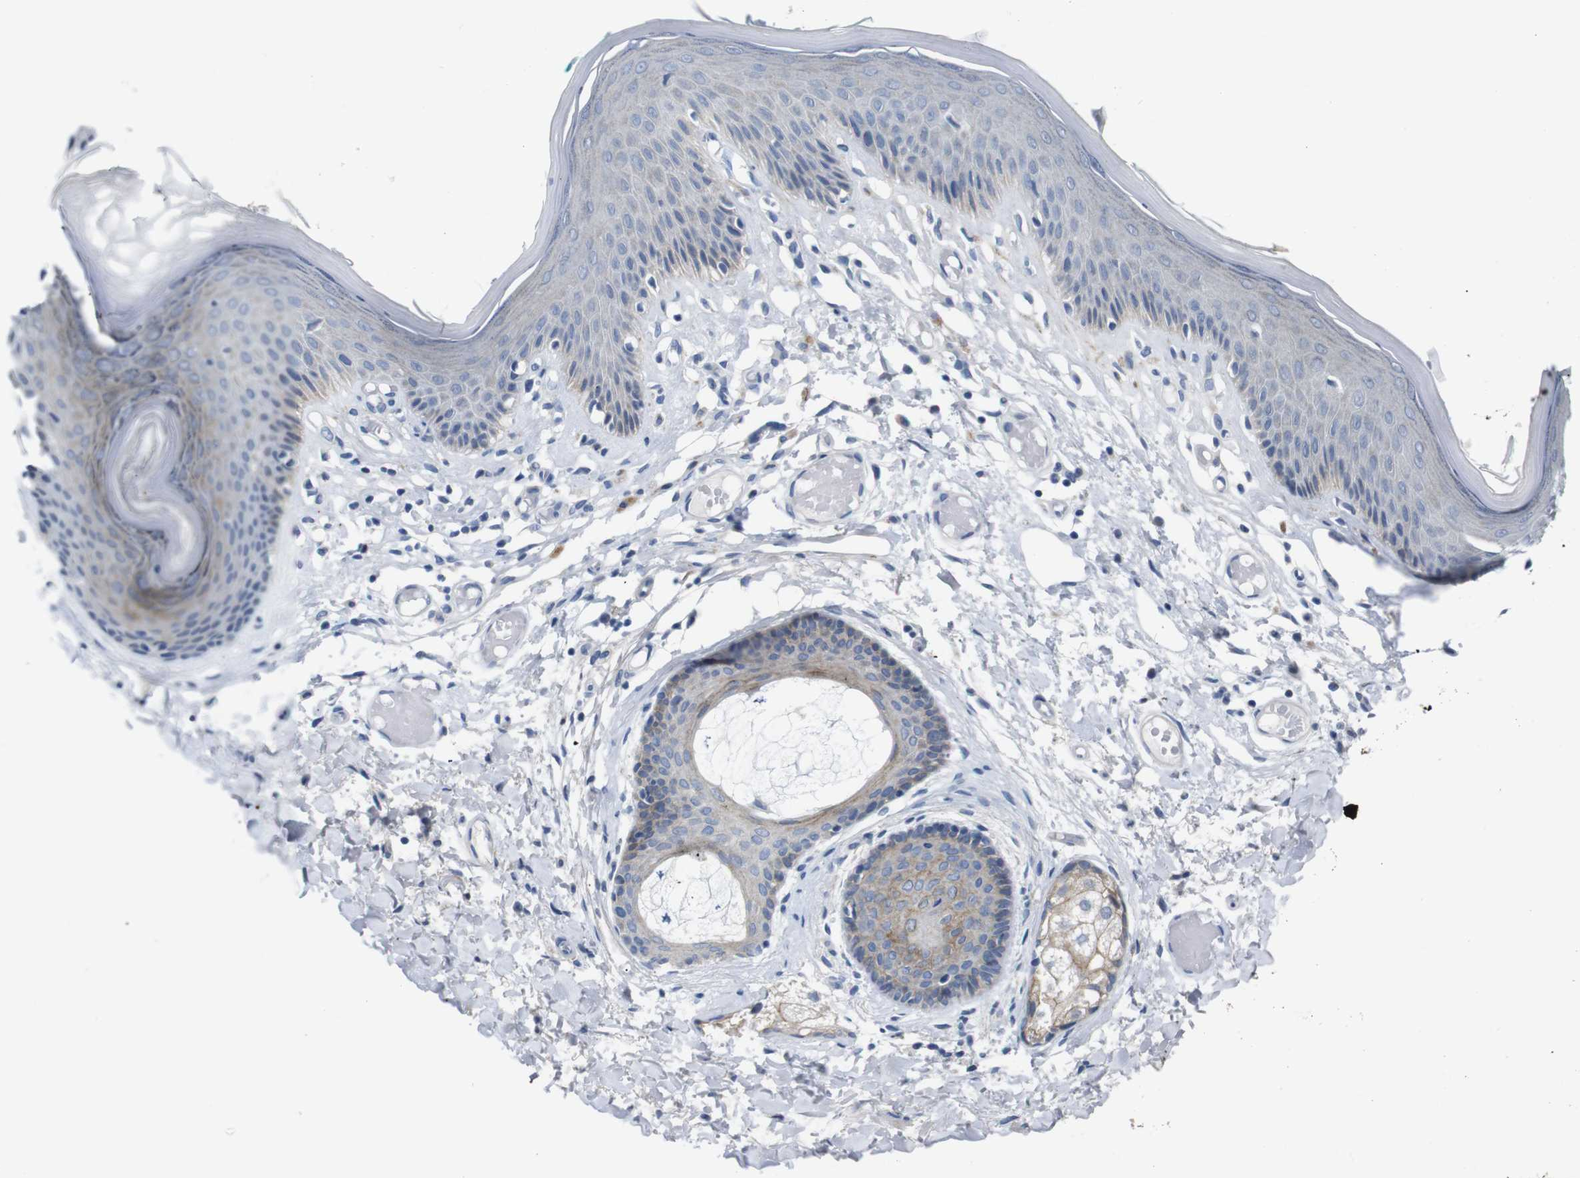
{"staining": {"intensity": "weak", "quantity": "<25%", "location": "cytoplasmic/membranous"}, "tissue": "skin", "cell_type": "Epidermal cells", "image_type": "normal", "snomed": [{"axis": "morphology", "description": "Normal tissue, NOS"}, {"axis": "topography", "description": "Vulva"}], "caption": "DAB (3,3'-diaminobenzidine) immunohistochemical staining of benign skin shows no significant expression in epidermal cells.", "gene": "ANK3", "patient": {"sex": "female", "age": 73}}